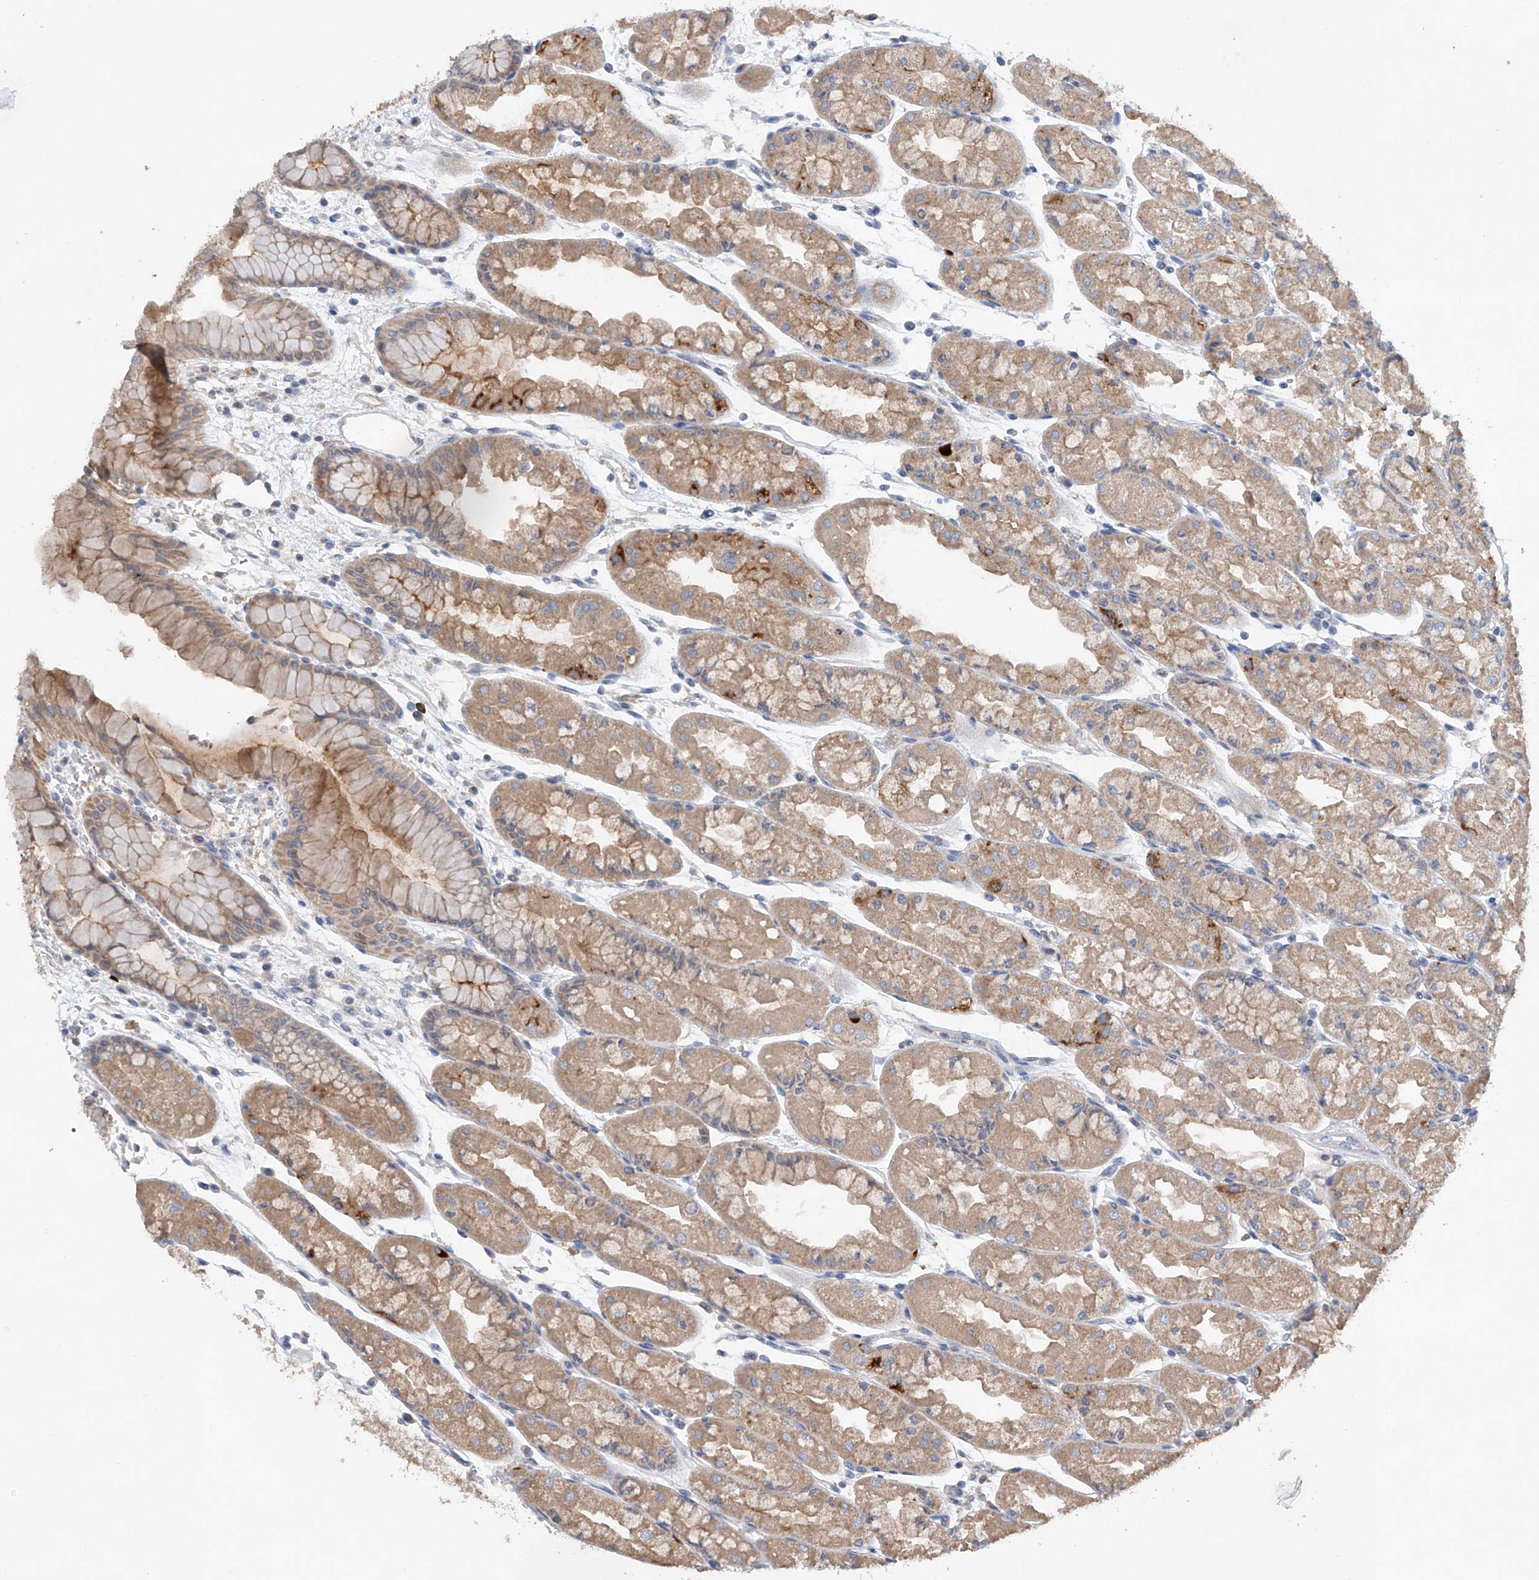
{"staining": {"intensity": "moderate", "quantity": ">75%", "location": "cytoplasmic/membranous"}, "tissue": "stomach", "cell_type": "Glandular cells", "image_type": "normal", "snomed": [{"axis": "morphology", "description": "Normal tissue, NOS"}, {"axis": "topography", "description": "Stomach, upper"}], "caption": "Protein expression analysis of benign stomach demonstrates moderate cytoplasmic/membranous positivity in approximately >75% of glandular cells. Immunohistochemistry stains the protein of interest in brown and the nuclei are stained blue.", "gene": "GPC4", "patient": {"sex": "male", "age": 47}}